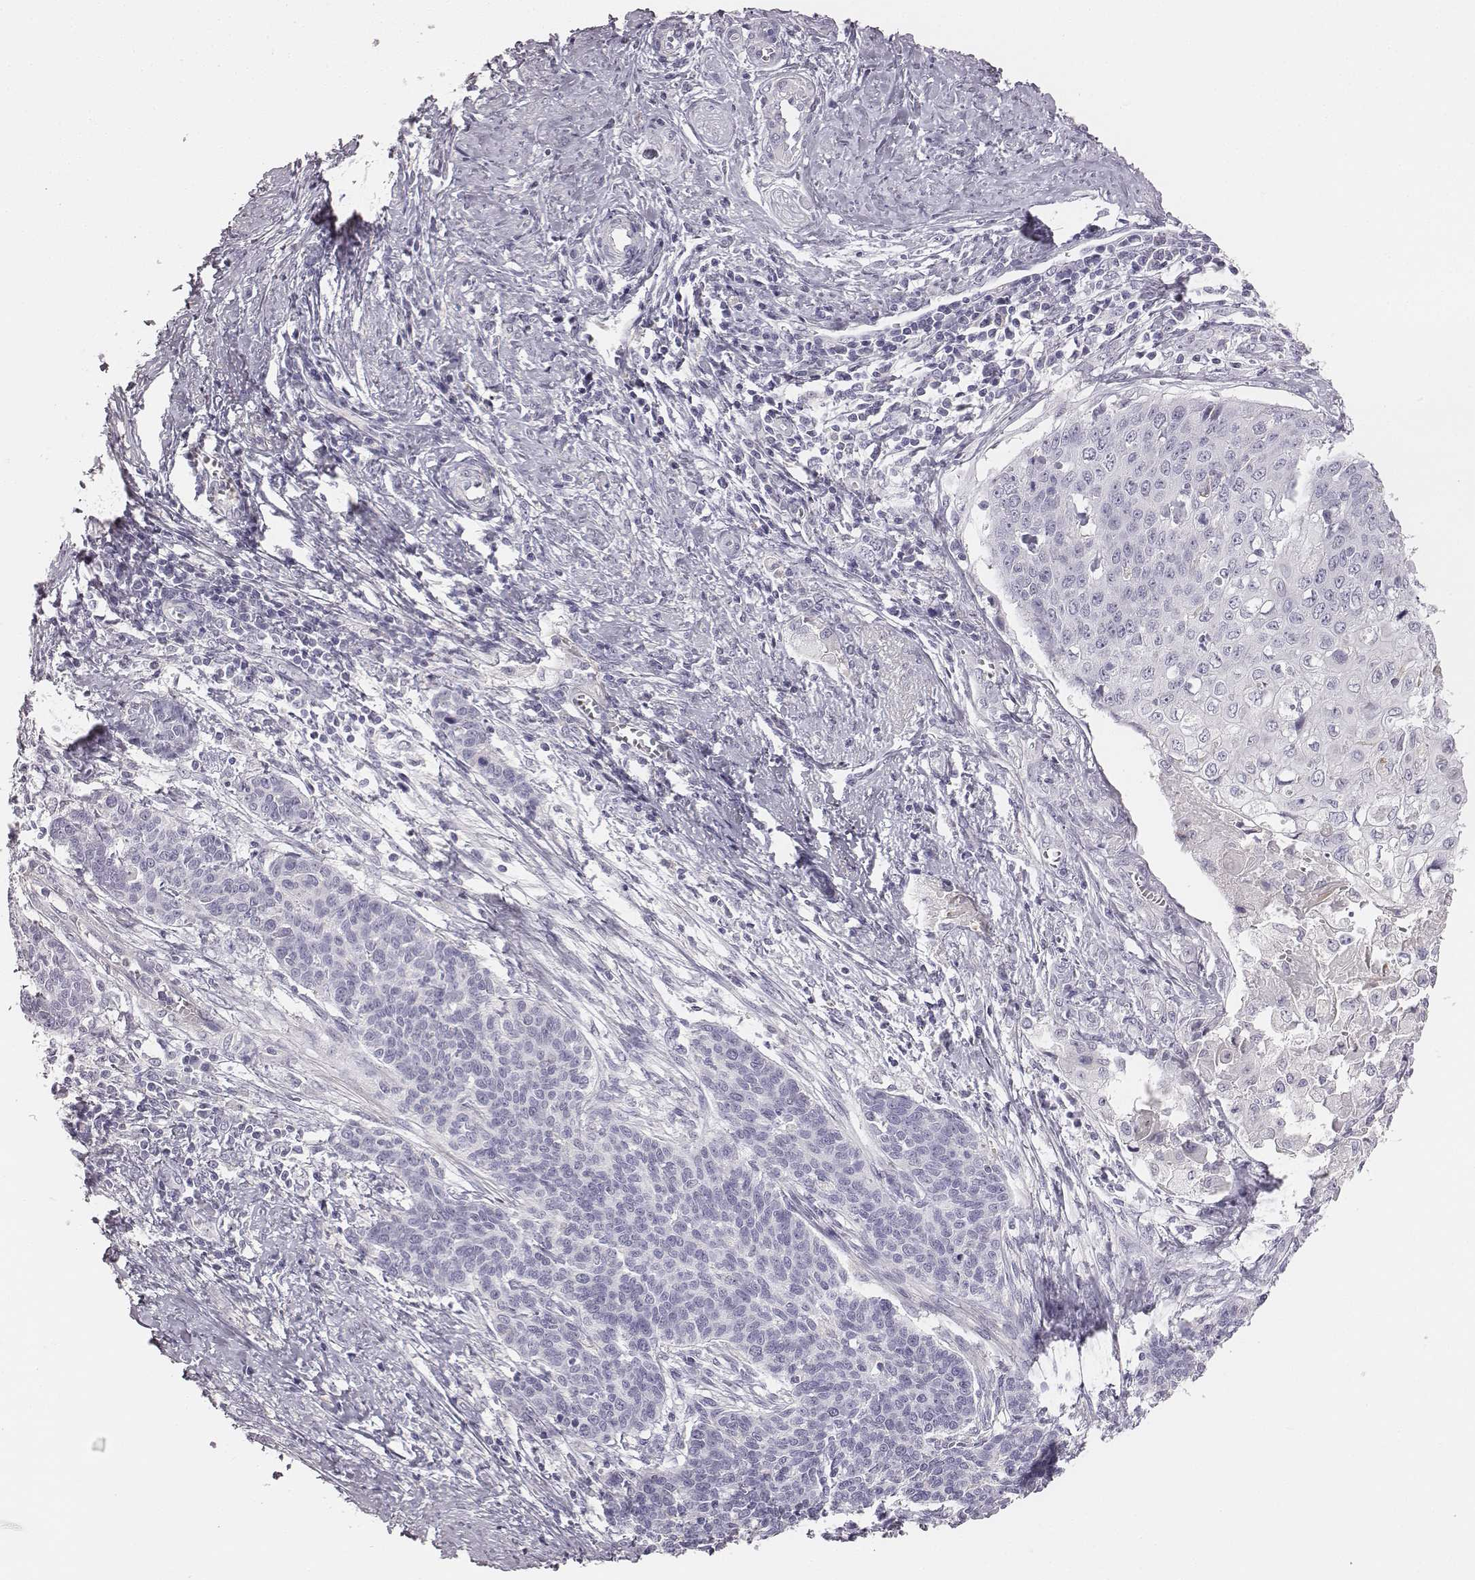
{"staining": {"intensity": "negative", "quantity": "none", "location": "none"}, "tissue": "cervical cancer", "cell_type": "Tumor cells", "image_type": "cancer", "snomed": [{"axis": "morphology", "description": "Squamous cell carcinoma, NOS"}, {"axis": "topography", "description": "Cervix"}], "caption": "The micrograph shows no significant expression in tumor cells of cervical cancer (squamous cell carcinoma). The staining is performed using DAB (3,3'-diaminobenzidine) brown chromogen with nuclei counter-stained in using hematoxylin.", "gene": "ADAM7", "patient": {"sex": "female", "age": 39}}